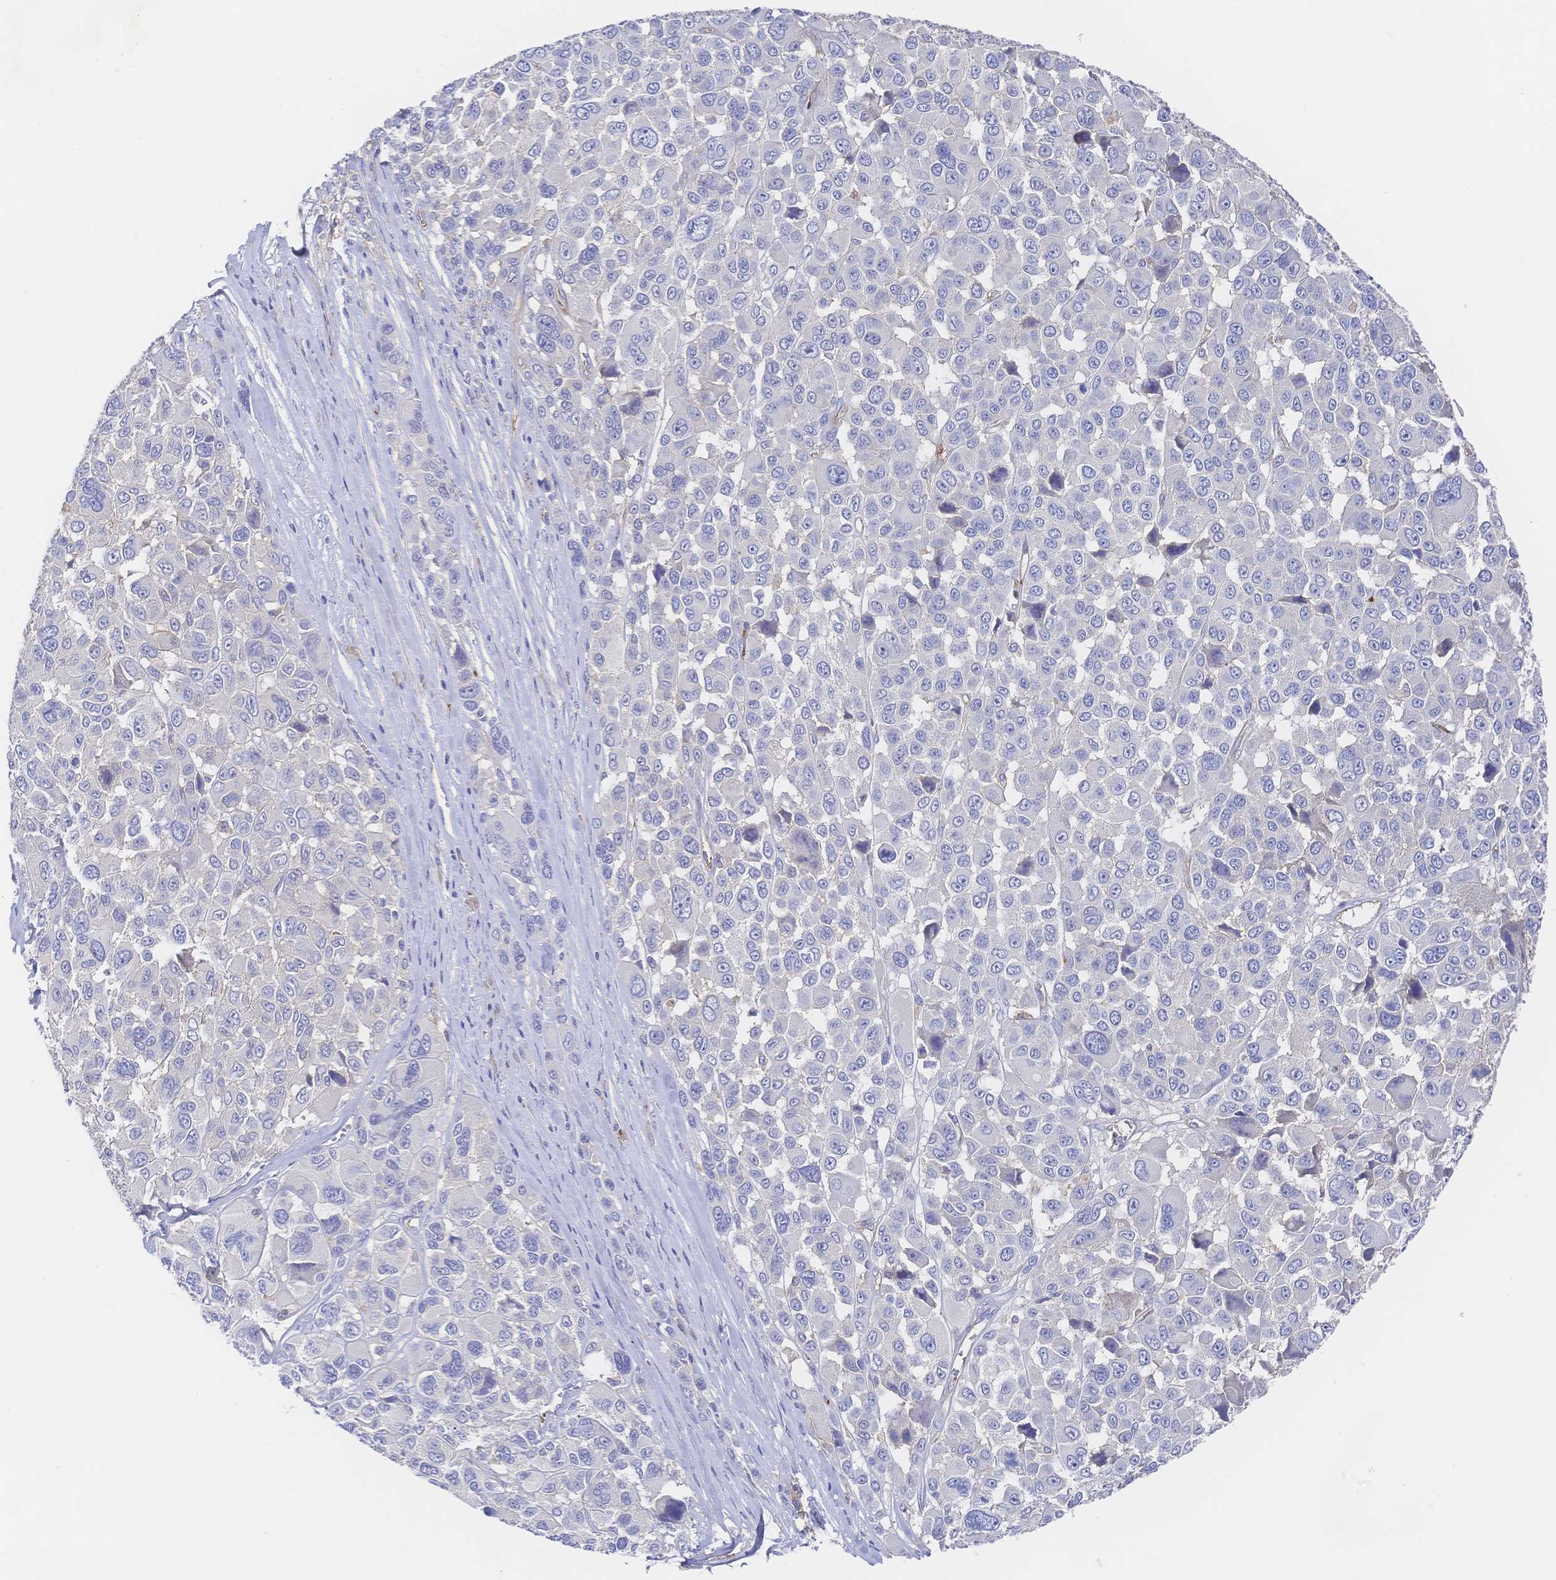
{"staining": {"intensity": "negative", "quantity": "none", "location": "none"}, "tissue": "melanoma", "cell_type": "Tumor cells", "image_type": "cancer", "snomed": [{"axis": "morphology", "description": "Malignant melanoma, NOS"}, {"axis": "topography", "description": "Skin"}], "caption": "Immunohistochemistry (IHC) photomicrograph of neoplastic tissue: melanoma stained with DAB shows no significant protein expression in tumor cells. (Stains: DAB immunohistochemistry (IHC) with hematoxylin counter stain, Microscopy: brightfield microscopy at high magnification).", "gene": "F11R", "patient": {"sex": "female", "age": 66}}